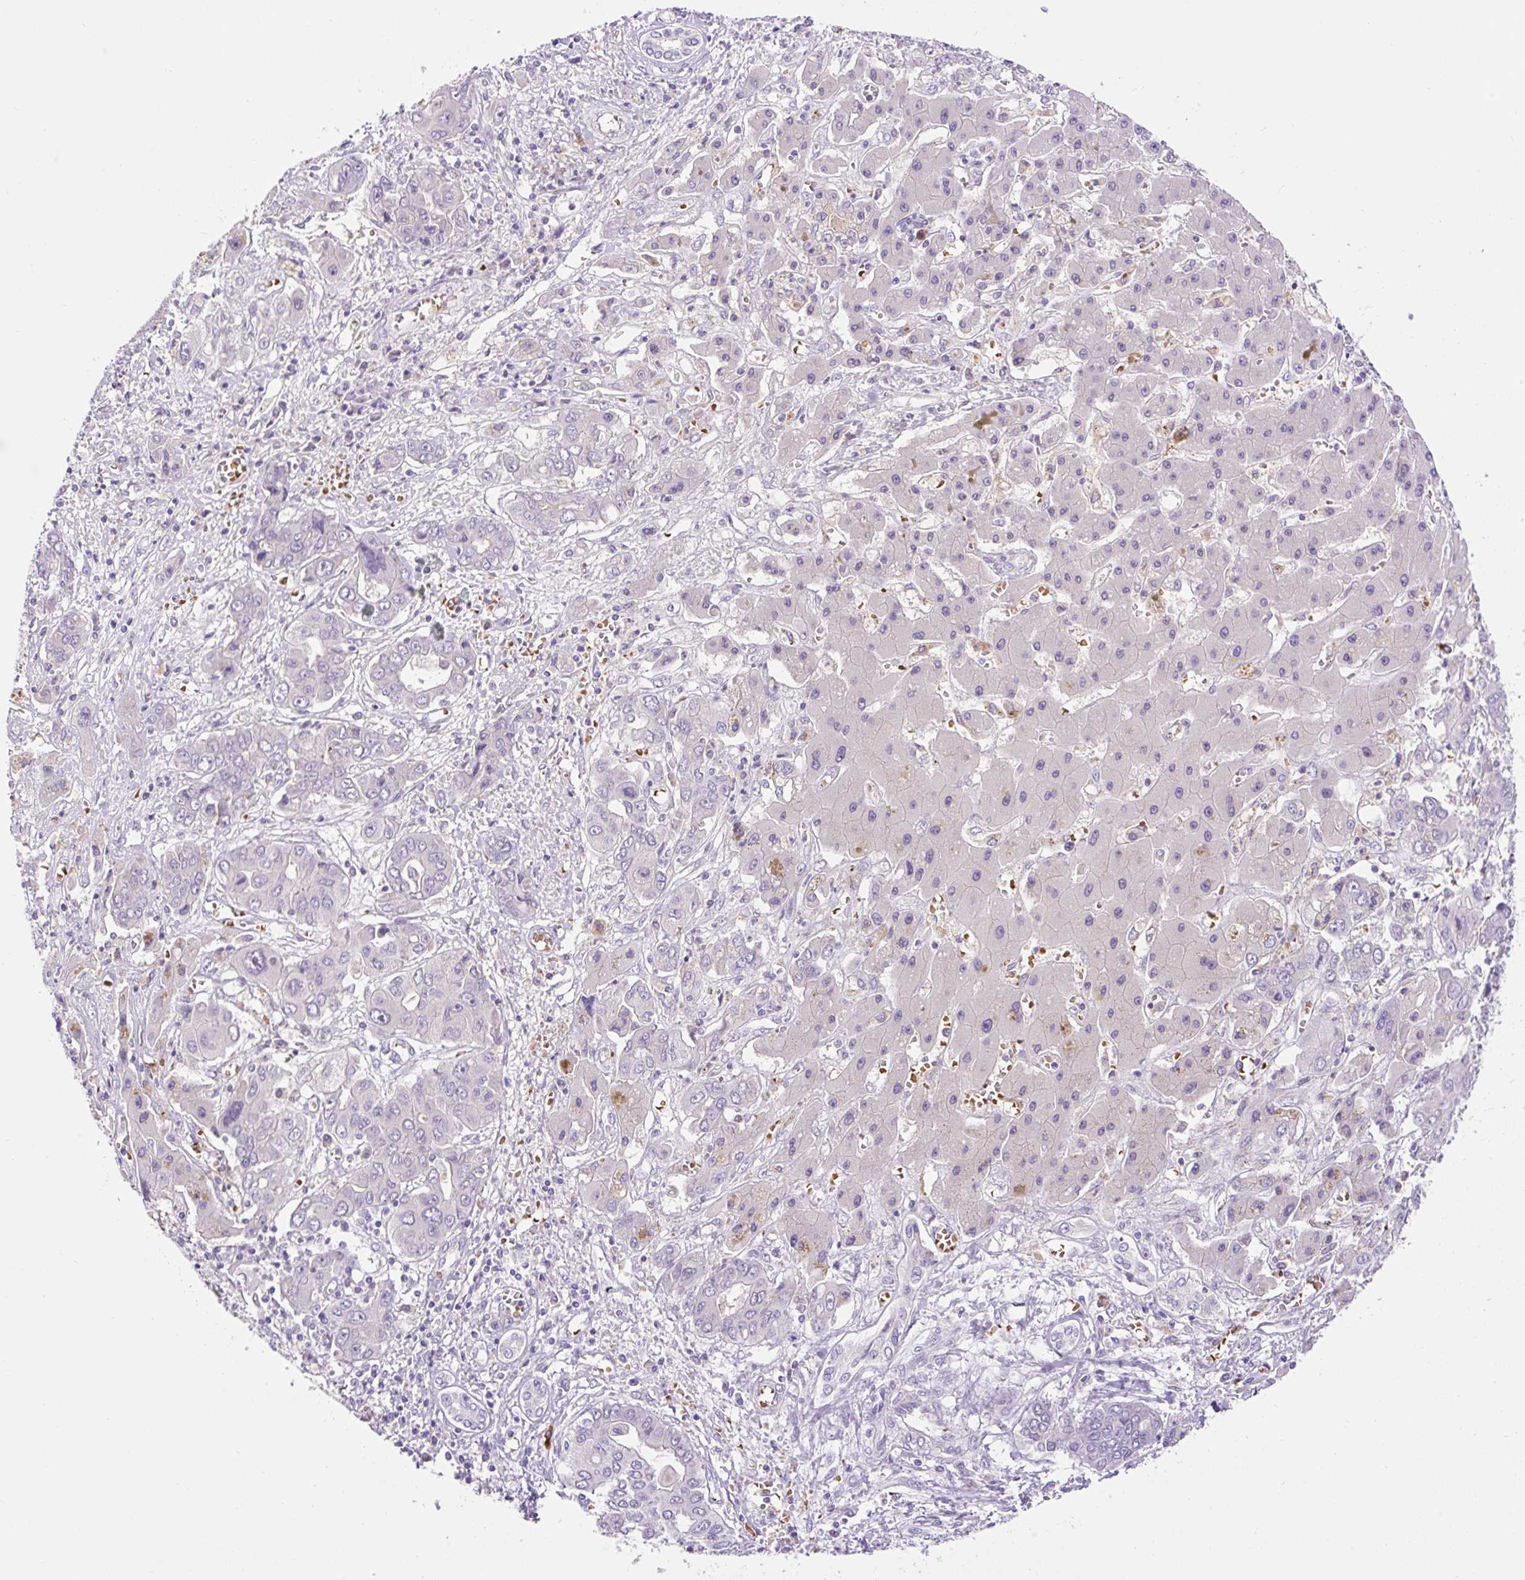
{"staining": {"intensity": "negative", "quantity": "none", "location": "none"}, "tissue": "liver cancer", "cell_type": "Tumor cells", "image_type": "cancer", "snomed": [{"axis": "morphology", "description": "Cholangiocarcinoma"}, {"axis": "topography", "description": "Liver"}], "caption": "The immunohistochemistry image has no significant positivity in tumor cells of cholangiocarcinoma (liver) tissue.", "gene": "LHFPL5", "patient": {"sex": "male", "age": 67}}